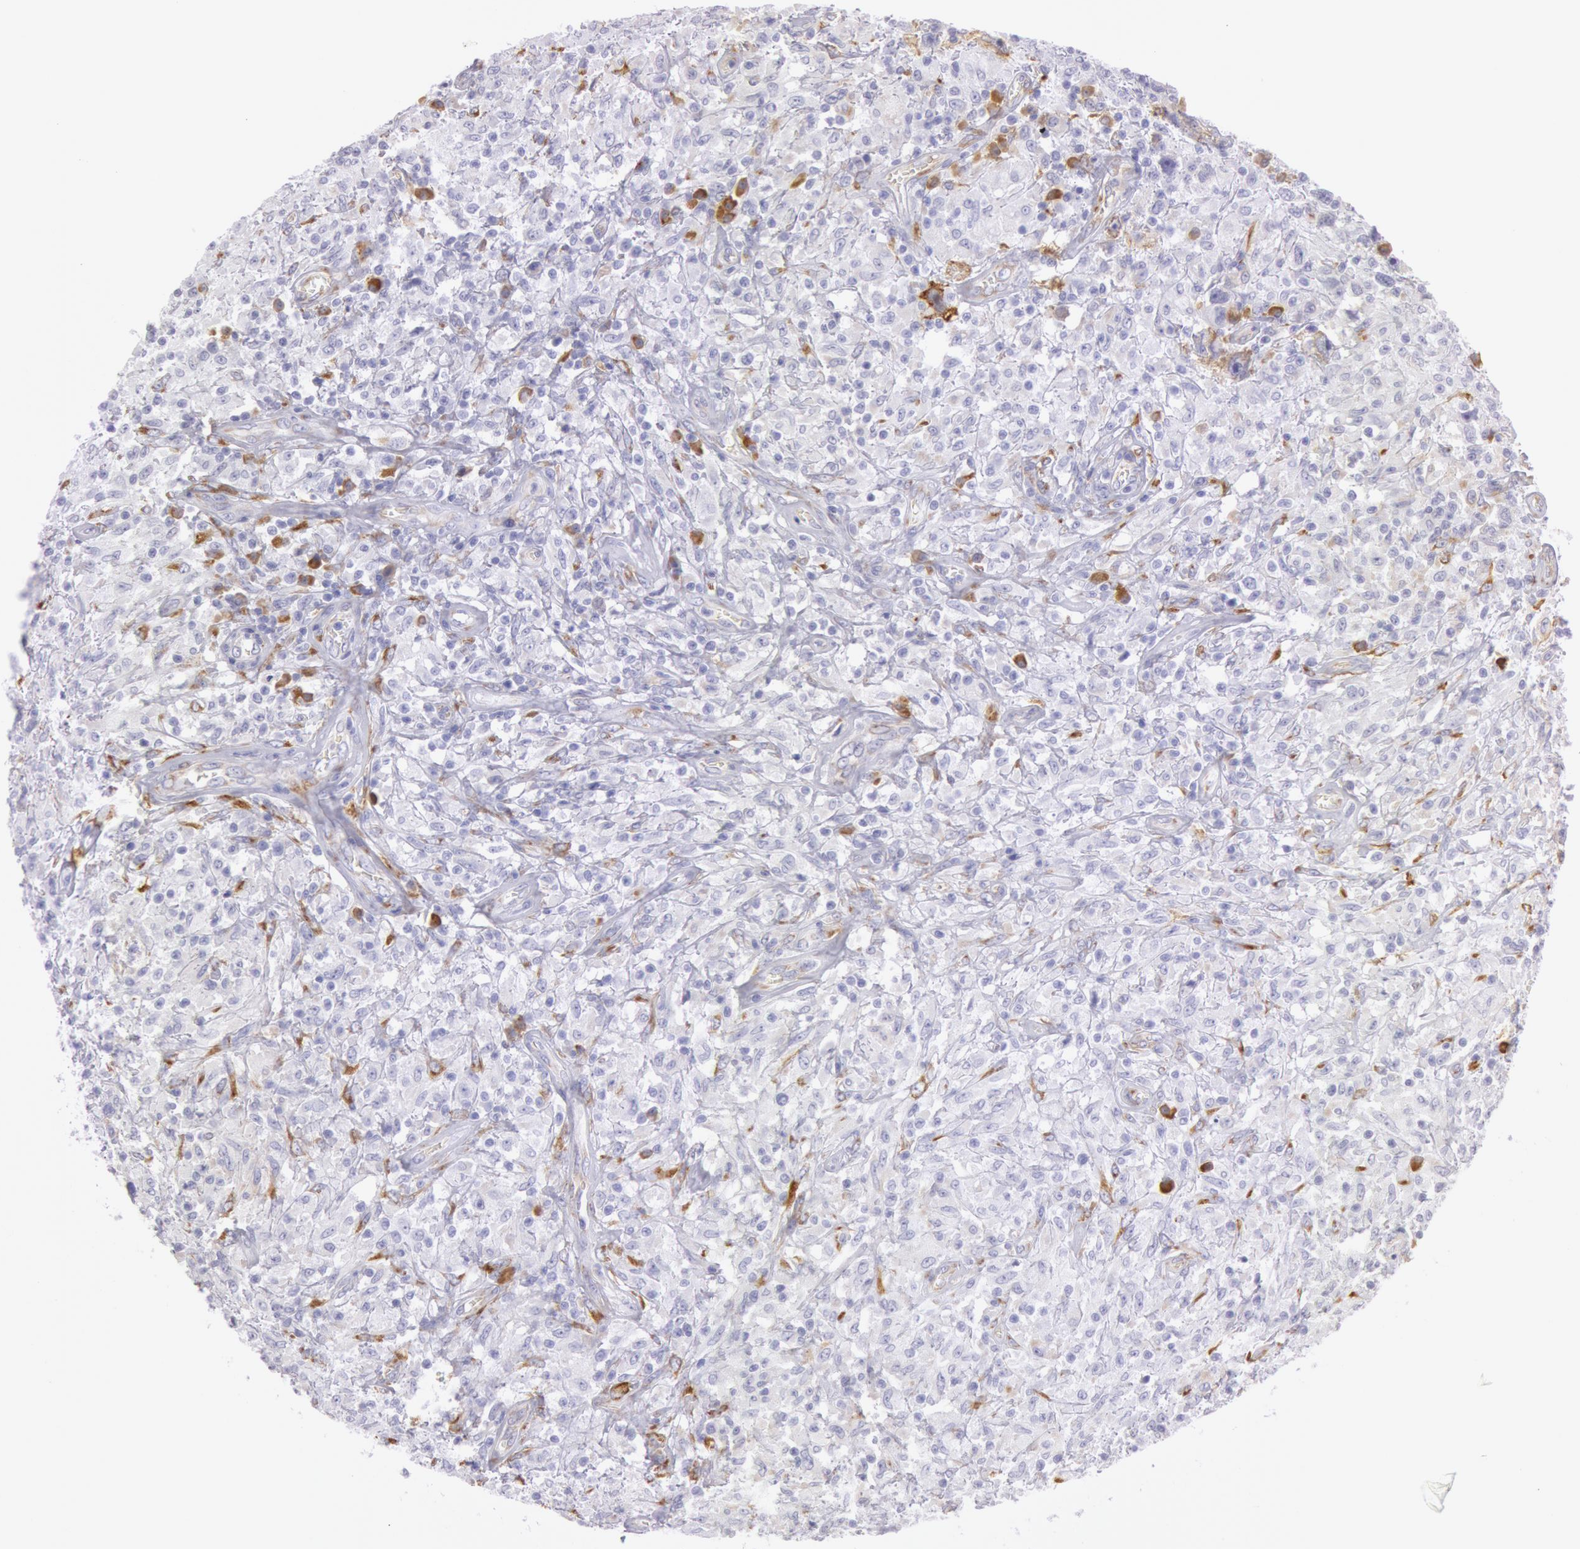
{"staining": {"intensity": "strong", "quantity": "<25%", "location": "cytoplasmic/membranous,nuclear"}, "tissue": "testis cancer", "cell_type": "Tumor cells", "image_type": "cancer", "snomed": [{"axis": "morphology", "description": "Seminoma, NOS"}, {"axis": "topography", "description": "Testis"}], "caption": "Tumor cells demonstrate medium levels of strong cytoplasmic/membranous and nuclear expression in about <25% of cells in human testis cancer (seminoma). (DAB IHC with brightfield microscopy, high magnification).", "gene": "CIDEB", "patient": {"sex": "male", "age": 34}}